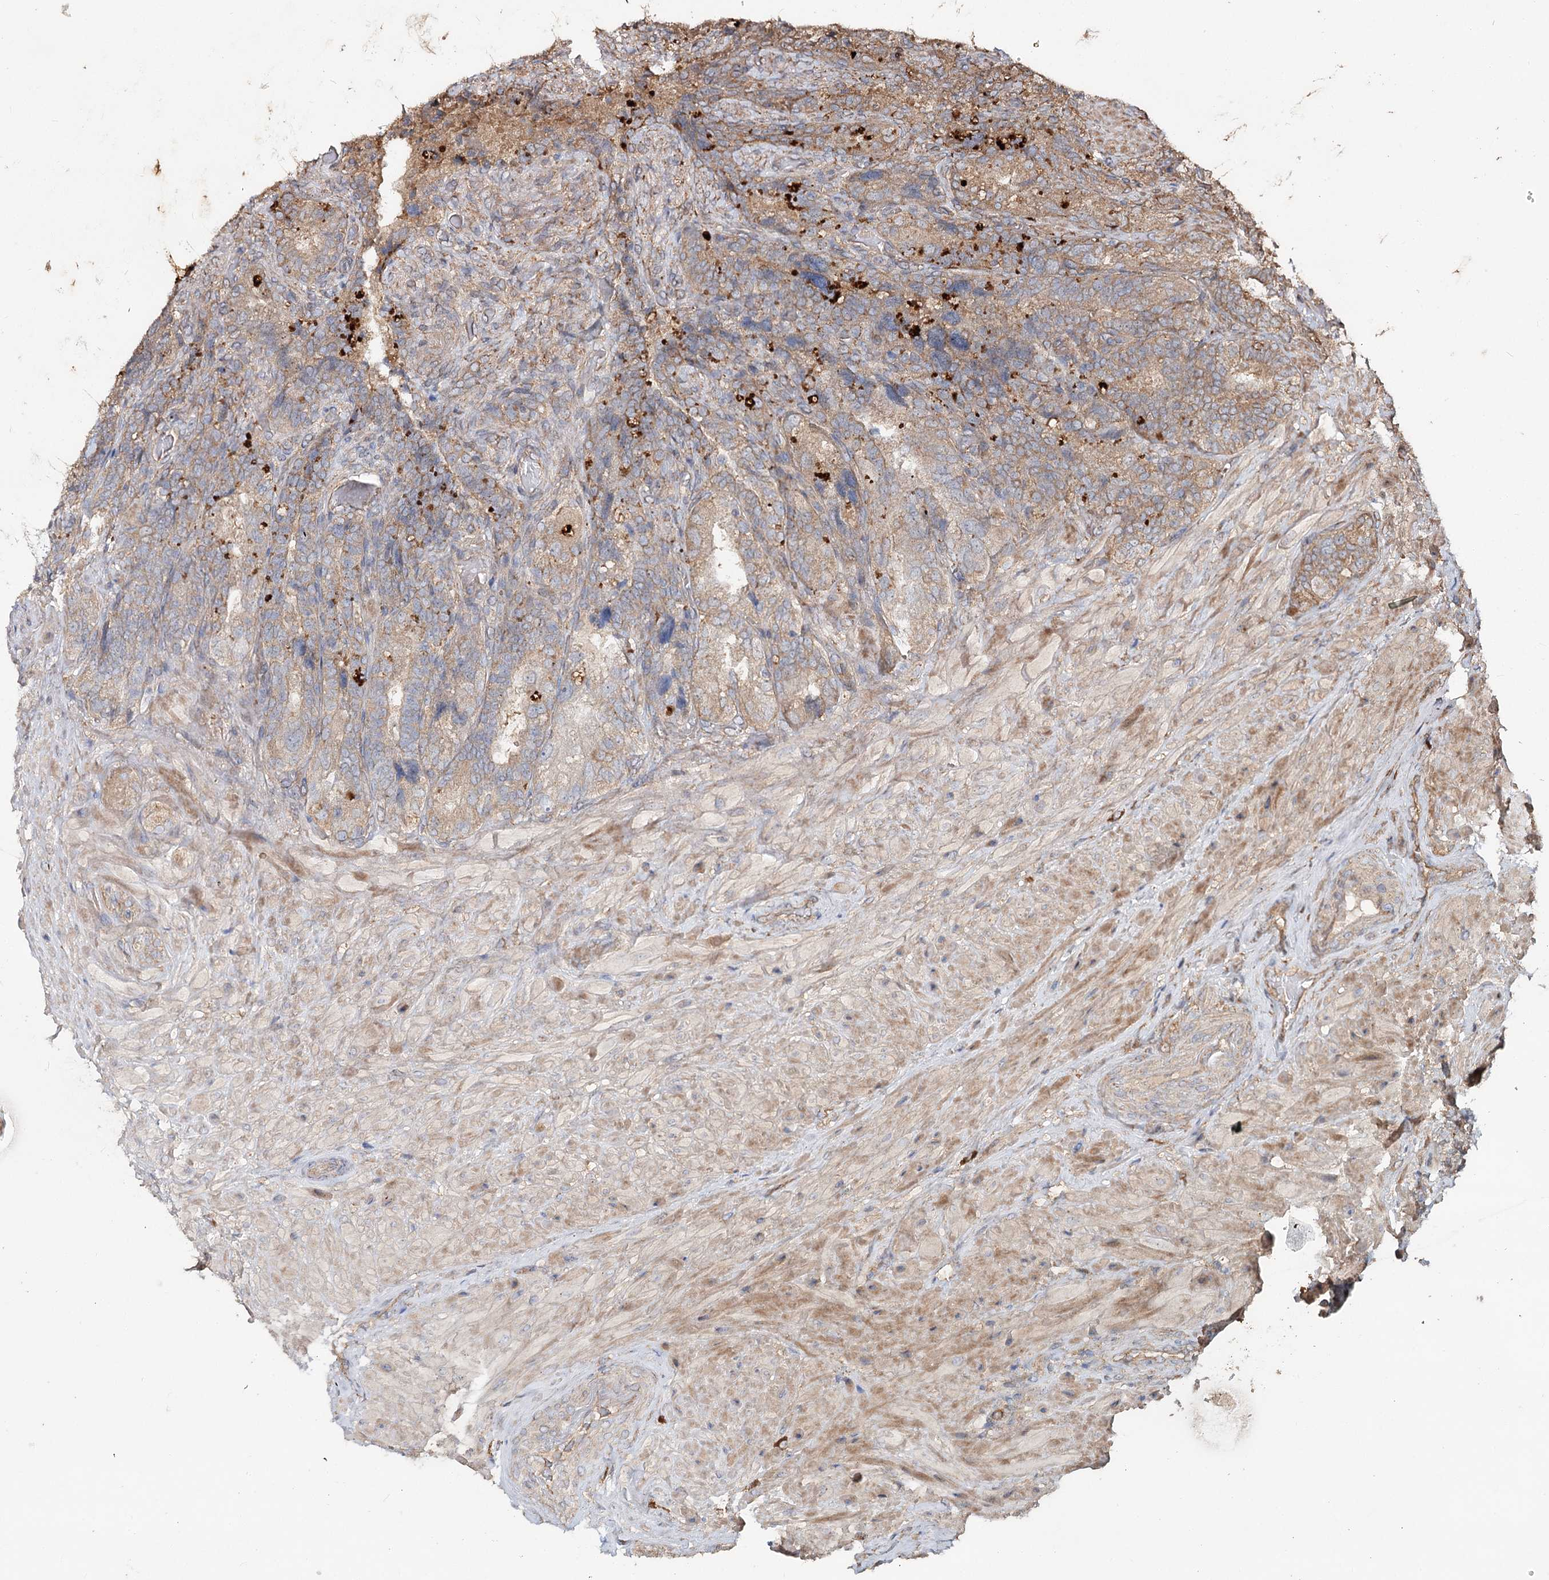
{"staining": {"intensity": "moderate", "quantity": "25%-75%", "location": "cytoplasmic/membranous"}, "tissue": "seminal vesicle", "cell_type": "Glandular cells", "image_type": "normal", "snomed": [{"axis": "morphology", "description": "Normal tissue, NOS"}, {"axis": "topography", "description": "Prostate and seminal vesicle, NOS"}, {"axis": "topography", "description": "Prostate"}, {"axis": "topography", "description": "Seminal veicle"}], "caption": "Immunohistochemical staining of normal seminal vesicle exhibits moderate cytoplasmic/membranous protein expression in about 25%-75% of glandular cells. (Brightfield microscopy of DAB IHC at high magnification).", "gene": "SPART", "patient": {"sex": "male", "age": 67}}